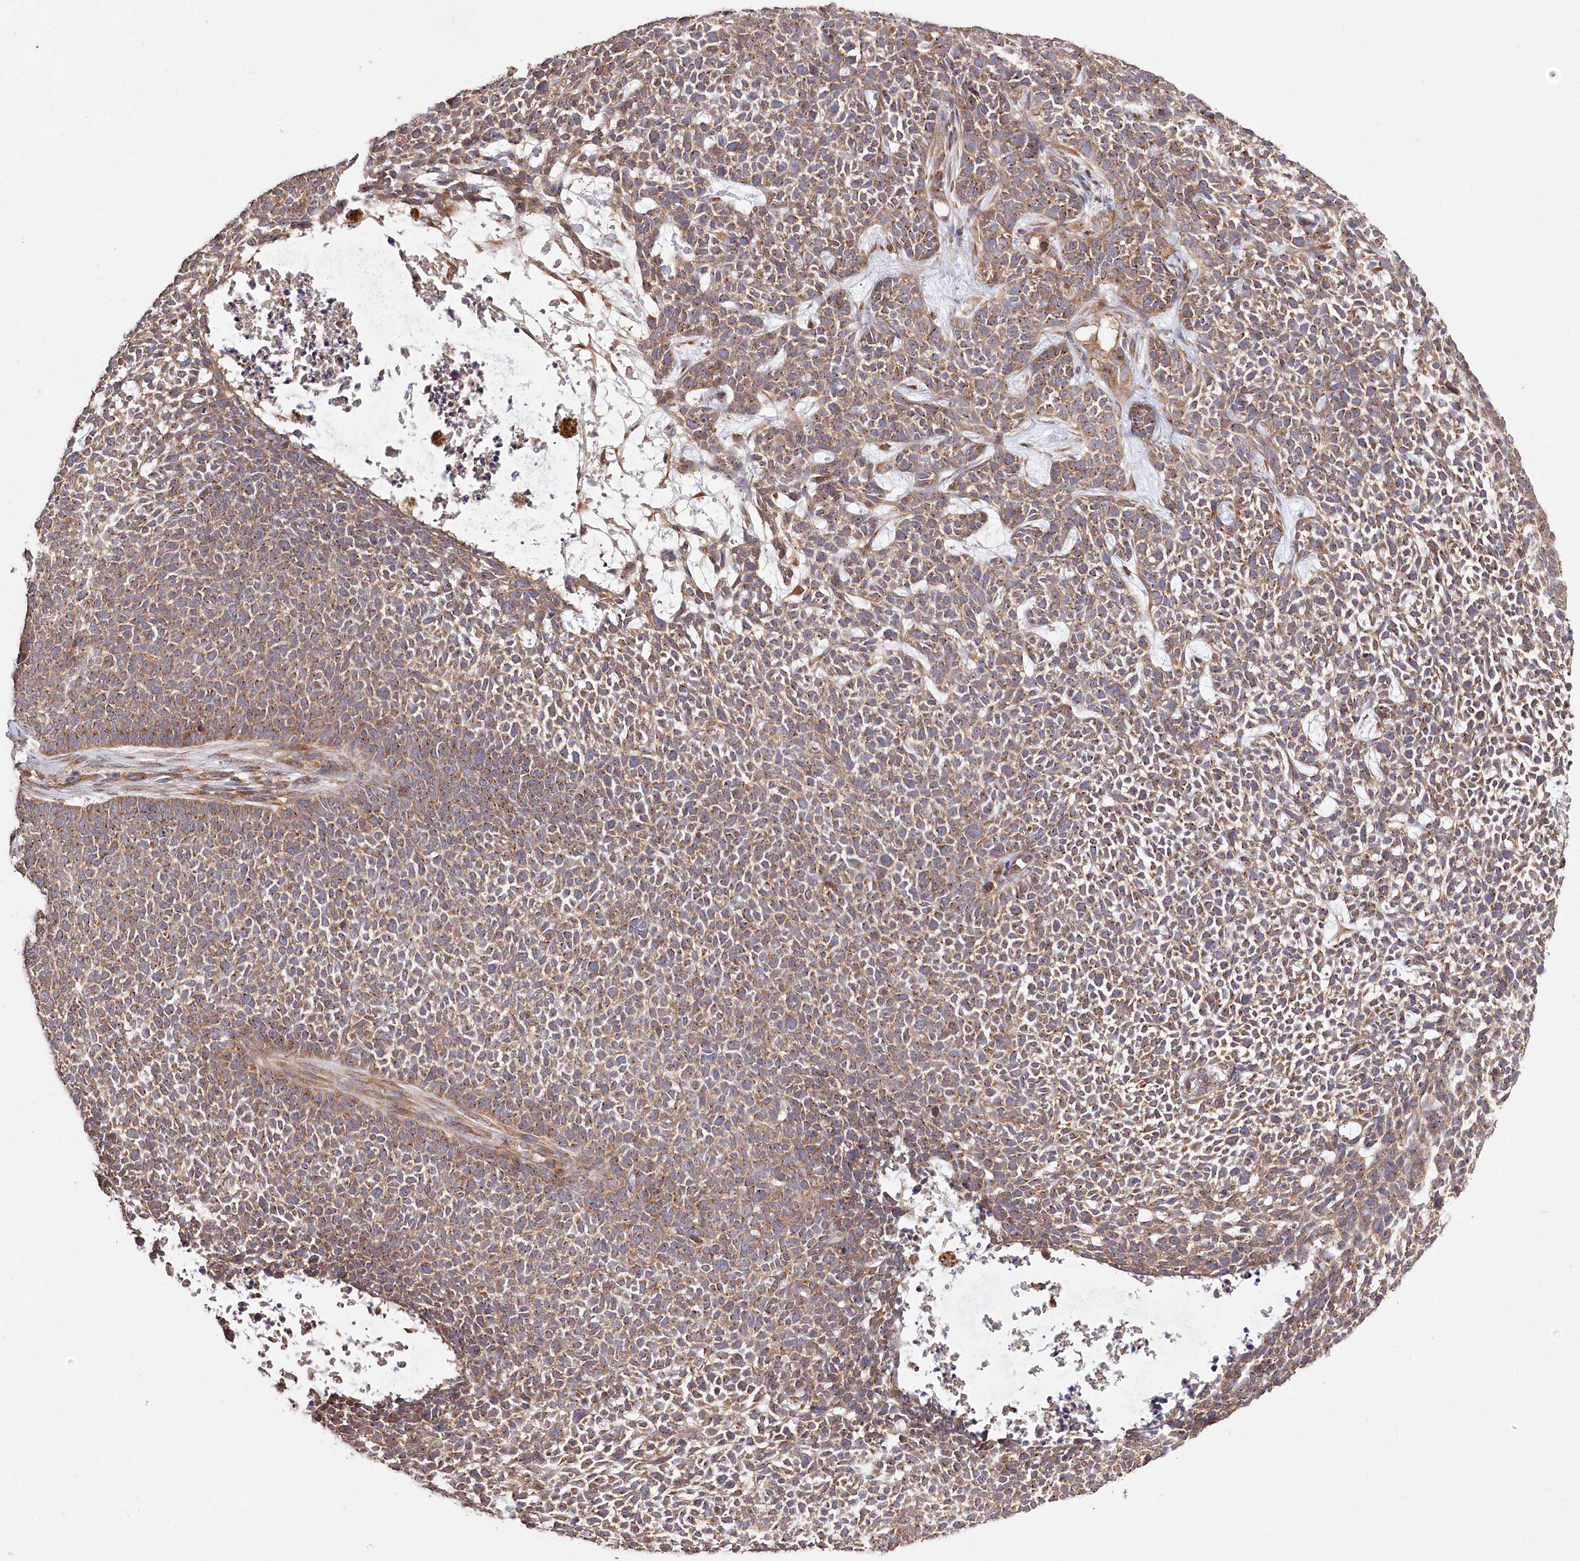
{"staining": {"intensity": "moderate", "quantity": ">75%", "location": "cytoplasmic/membranous"}, "tissue": "skin cancer", "cell_type": "Tumor cells", "image_type": "cancer", "snomed": [{"axis": "morphology", "description": "Basal cell carcinoma"}, {"axis": "topography", "description": "Skin"}], "caption": "Protein staining by immunohistochemistry (IHC) reveals moderate cytoplasmic/membranous expression in about >75% of tumor cells in skin cancer (basal cell carcinoma).", "gene": "PRSS53", "patient": {"sex": "female", "age": 84}}